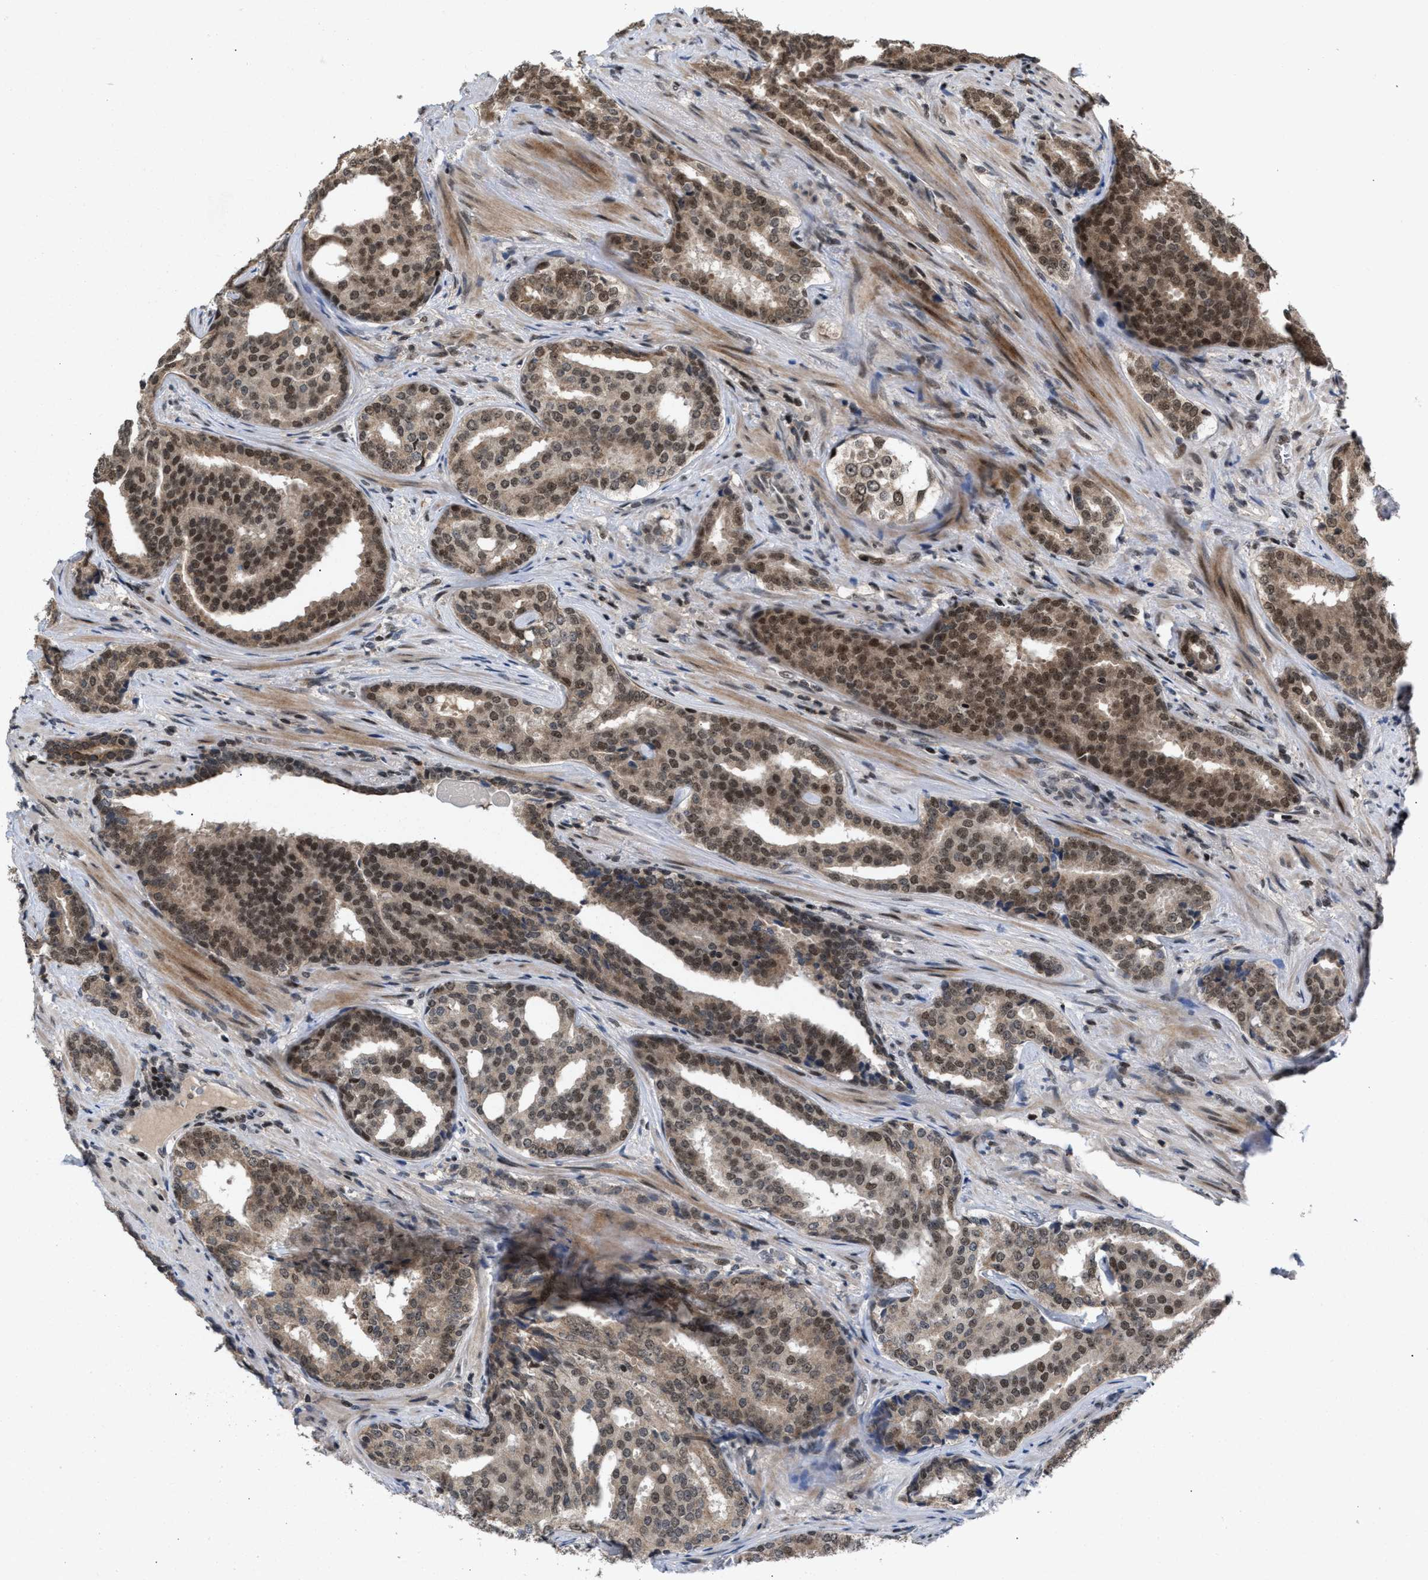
{"staining": {"intensity": "moderate", "quantity": "25%-75%", "location": "cytoplasmic/membranous,nuclear"}, "tissue": "prostate cancer", "cell_type": "Tumor cells", "image_type": "cancer", "snomed": [{"axis": "morphology", "description": "Adenocarcinoma, High grade"}, {"axis": "topography", "description": "Prostate"}], "caption": "The micrograph displays a brown stain indicating the presence of a protein in the cytoplasmic/membranous and nuclear of tumor cells in prostate cancer. The staining was performed using DAB (3,3'-diaminobenzidine) to visualize the protein expression in brown, while the nuclei were stained in blue with hematoxylin (Magnification: 20x).", "gene": "C9orf78", "patient": {"sex": "male", "age": 71}}